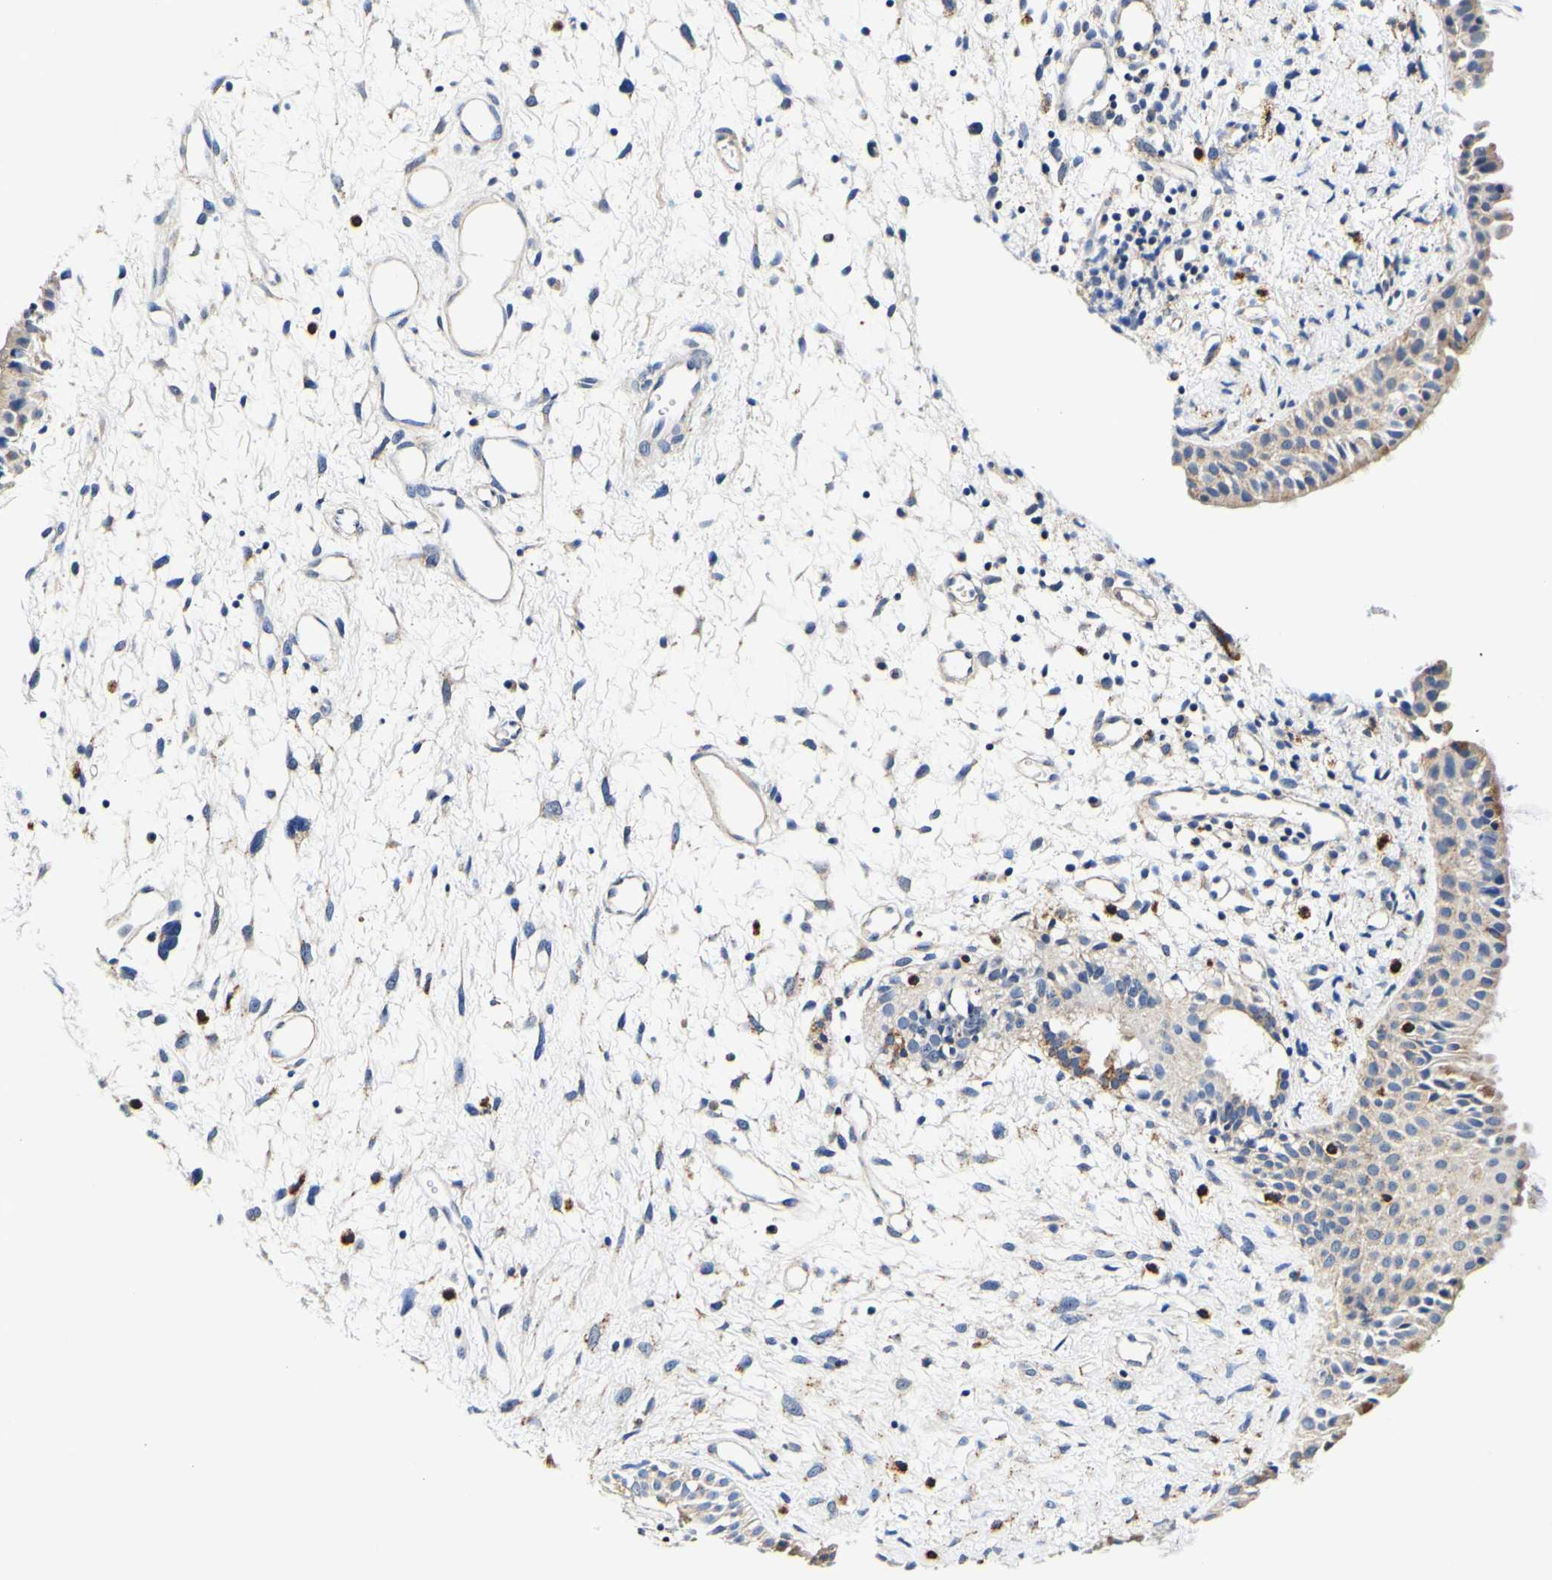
{"staining": {"intensity": "weak", "quantity": "<25%", "location": "cytoplasmic/membranous"}, "tissue": "nasopharynx", "cell_type": "Respiratory epithelial cells", "image_type": "normal", "snomed": [{"axis": "morphology", "description": "Normal tissue, NOS"}, {"axis": "topography", "description": "Nasopharynx"}], "caption": "DAB (3,3'-diaminobenzidine) immunohistochemical staining of normal nasopharynx reveals no significant staining in respiratory epithelial cells.", "gene": "CAMK4", "patient": {"sex": "male", "age": 22}}